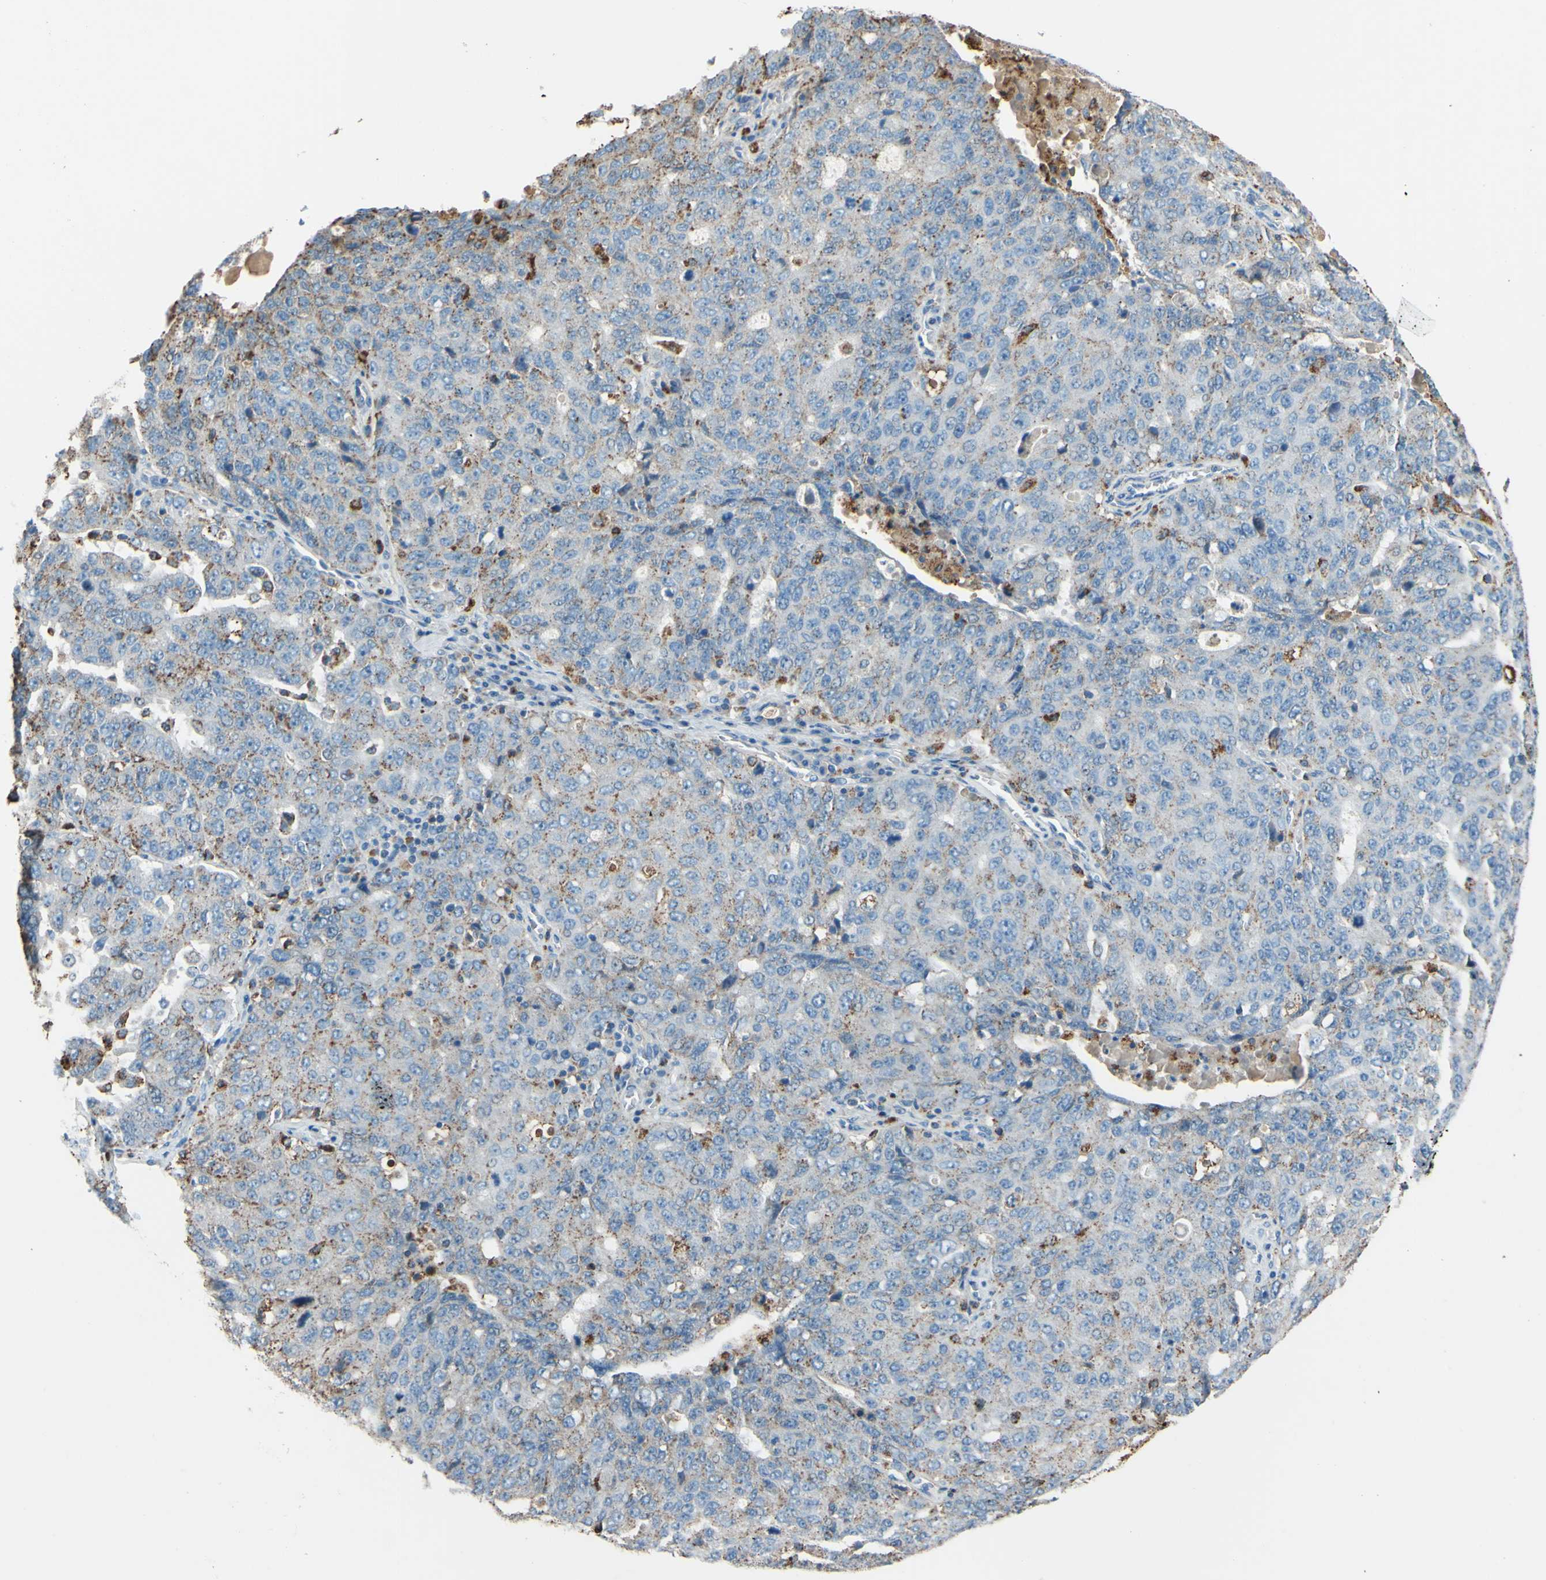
{"staining": {"intensity": "moderate", "quantity": "<25%", "location": "cytoplasmic/membranous"}, "tissue": "ovarian cancer", "cell_type": "Tumor cells", "image_type": "cancer", "snomed": [{"axis": "morphology", "description": "Carcinoma, endometroid"}, {"axis": "topography", "description": "Ovary"}], "caption": "DAB immunohistochemical staining of human endometroid carcinoma (ovarian) exhibits moderate cytoplasmic/membranous protein positivity in approximately <25% of tumor cells.", "gene": "CTSD", "patient": {"sex": "female", "age": 62}}